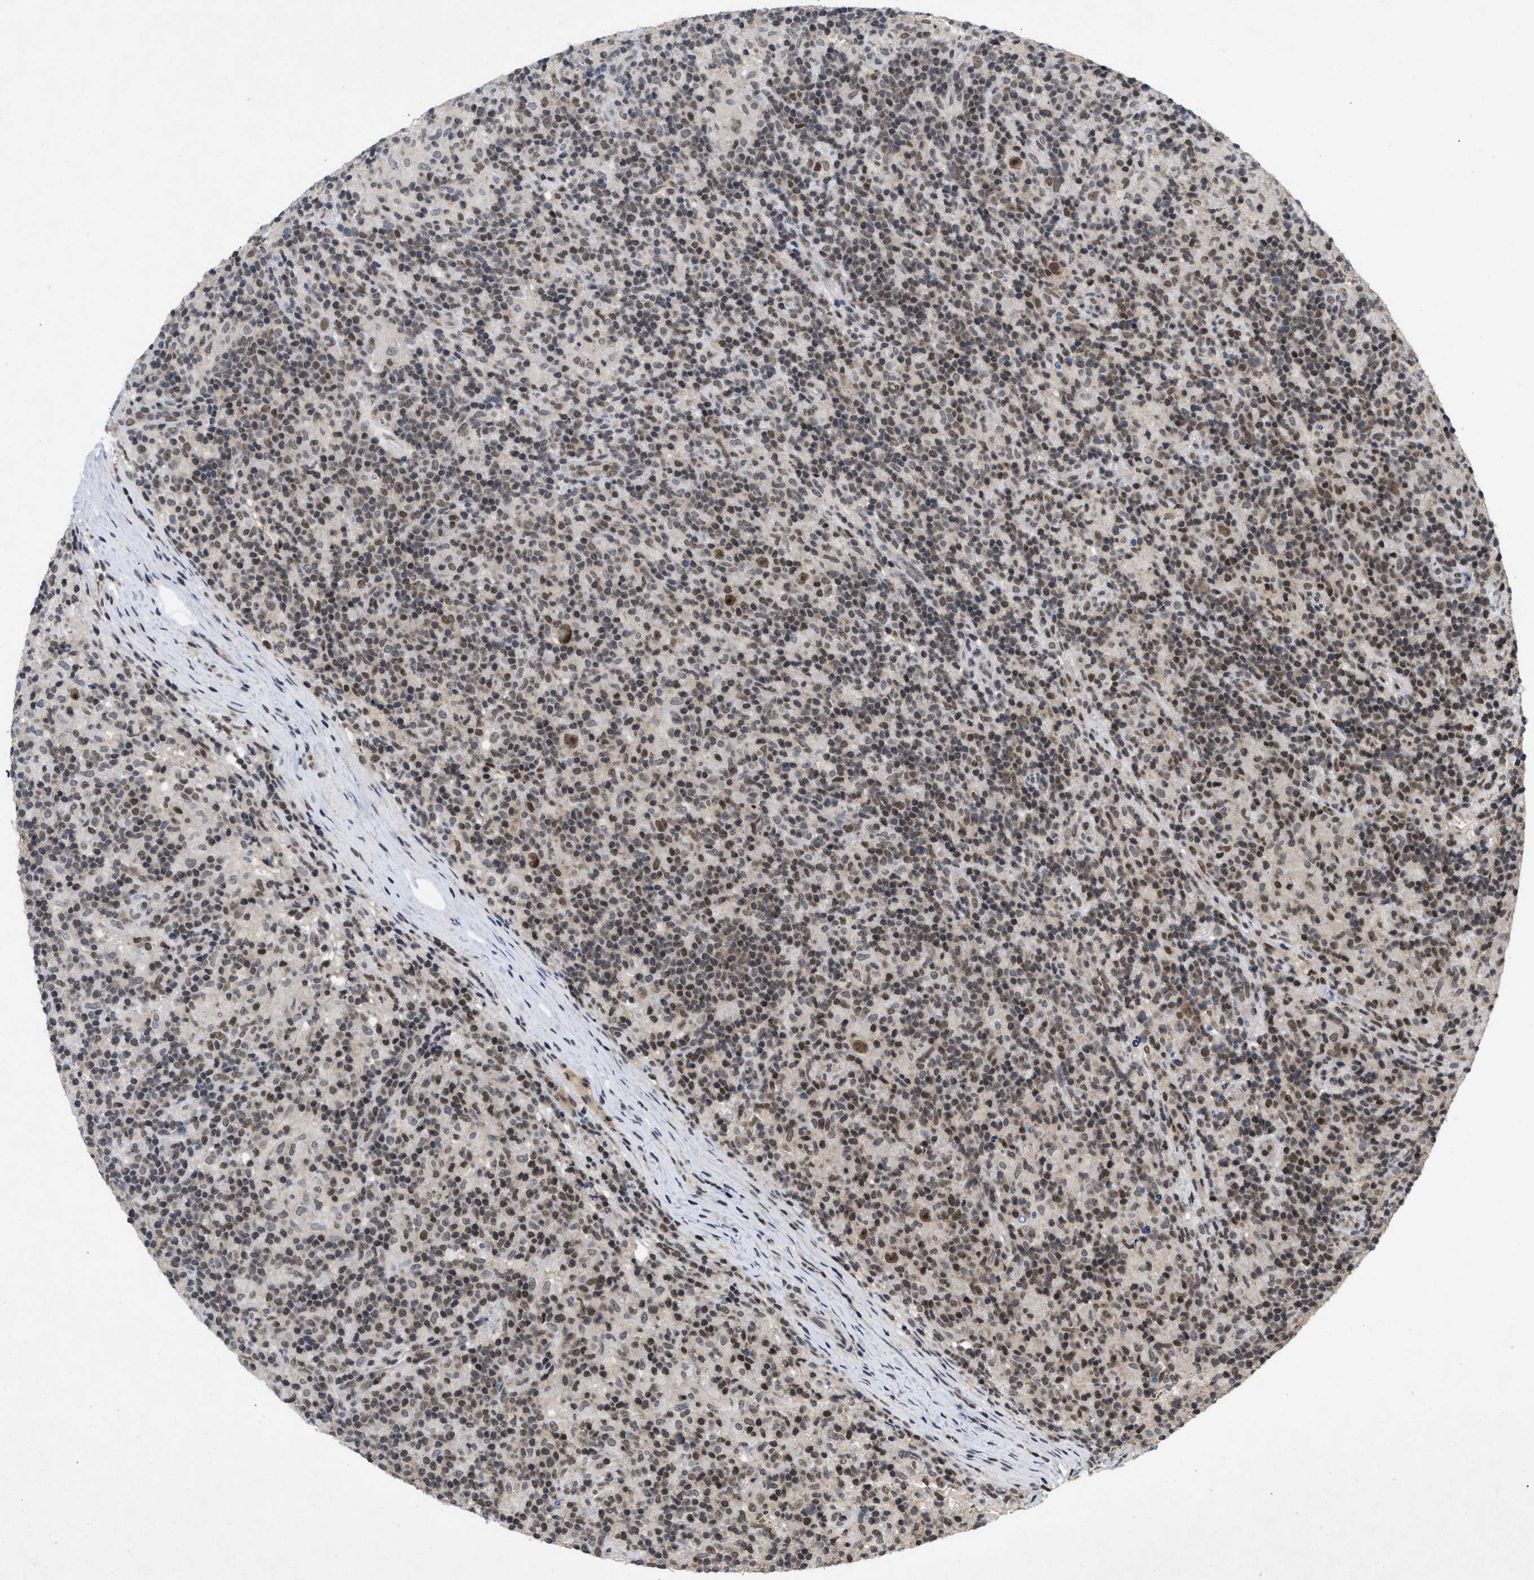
{"staining": {"intensity": "moderate", "quantity": "25%-75%", "location": "nuclear"}, "tissue": "lymphoma", "cell_type": "Tumor cells", "image_type": "cancer", "snomed": [{"axis": "morphology", "description": "Hodgkin's disease, NOS"}, {"axis": "topography", "description": "Lymph node"}], "caption": "A brown stain labels moderate nuclear positivity of a protein in human Hodgkin's disease tumor cells.", "gene": "ZNF346", "patient": {"sex": "male", "age": 70}}